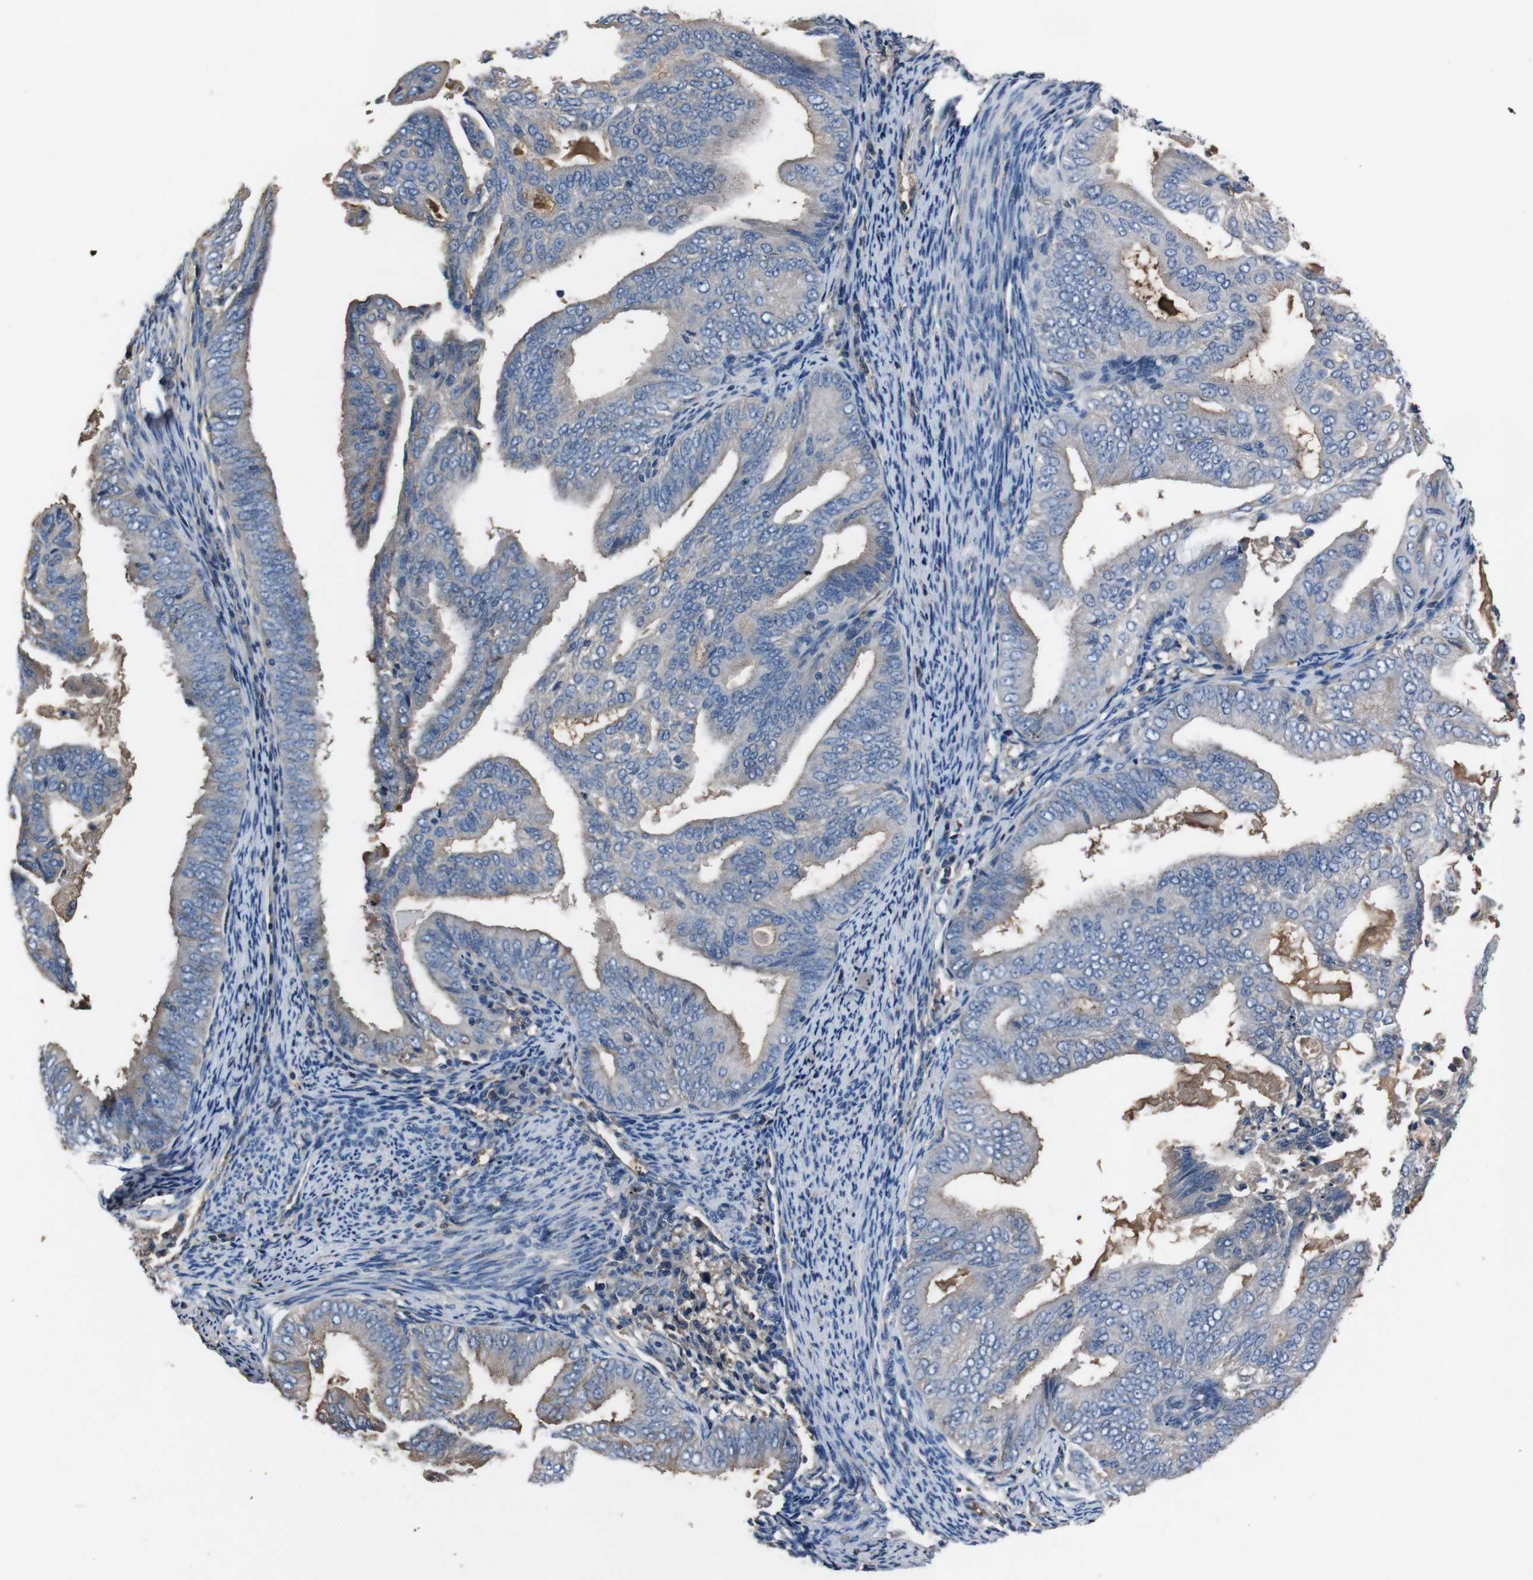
{"staining": {"intensity": "weak", "quantity": "<25%", "location": "cytoplasmic/membranous"}, "tissue": "endometrial cancer", "cell_type": "Tumor cells", "image_type": "cancer", "snomed": [{"axis": "morphology", "description": "Adenocarcinoma, NOS"}, {"axis": "topography", "description": "Endometrium"}], "caption": "The micrograph exhibits no staining of tumor cells in endometrial cancer. (DAB (3,3'-diaminobenzidine) immunohistochemistry, high magnification).", "gene": "LEP", "patient": {"sex": "female", "age": 58}}